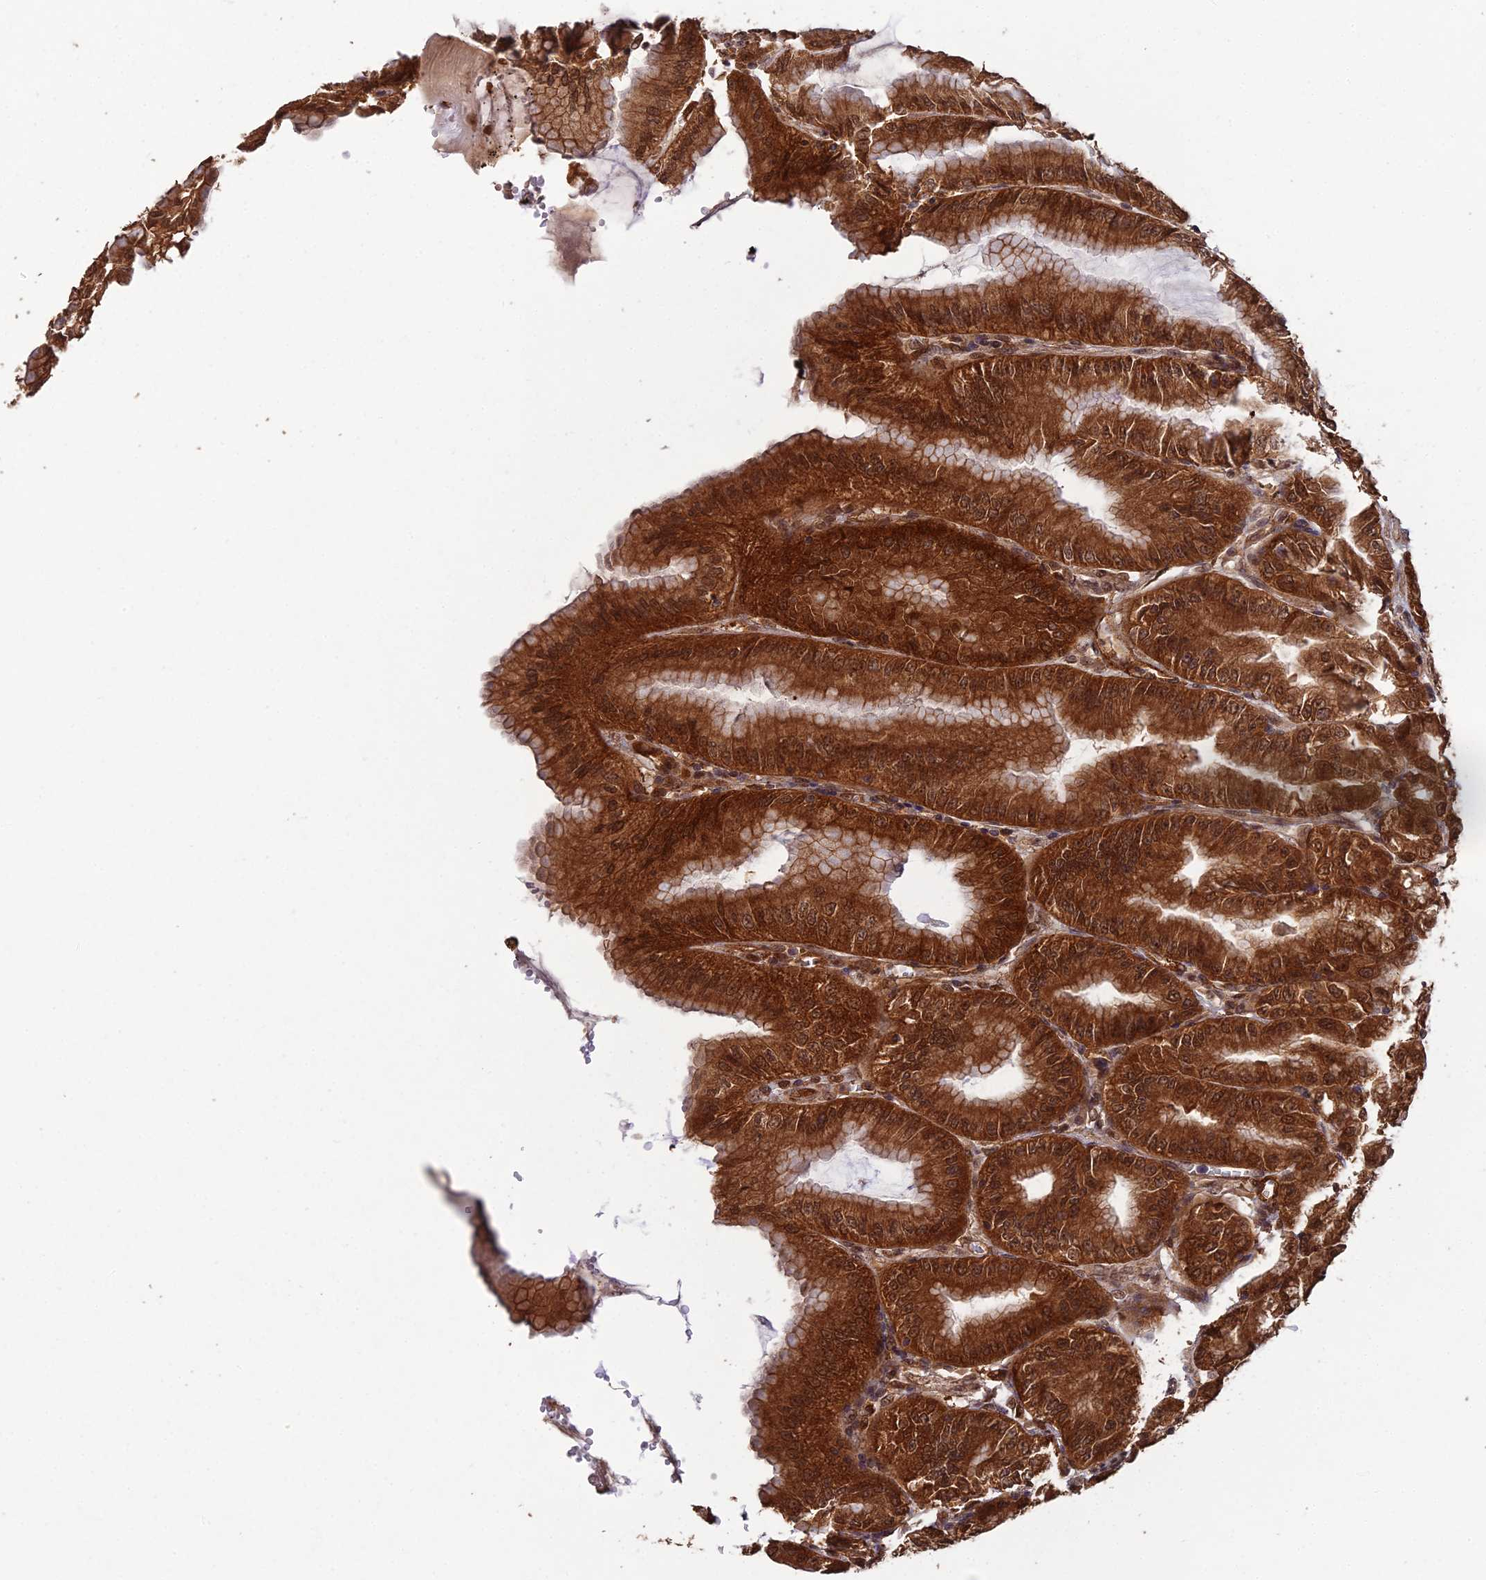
{"staining": {"intensity": "strong", "quantity": ">75%", "location": "cytoplasmic/membranous,nuclear"}, "tissue": "stomach", "cell_type": "Glandular cells", "image_type": "normal", "snomed": [{"axis": "morphology", "description": "Normal tissue, NOS"}, {"axis": "topography", "description": "Stomach, lower"}], "caption": "Approximately >75% of glandular cells in benign human stomach reveal strong cytoplasmic/membranous,nuclear protein positivity as visualized by brown immunohistochemical staining.", "gene": "RALGAPA2", "patient": {"sex": "male", "age": 71}}